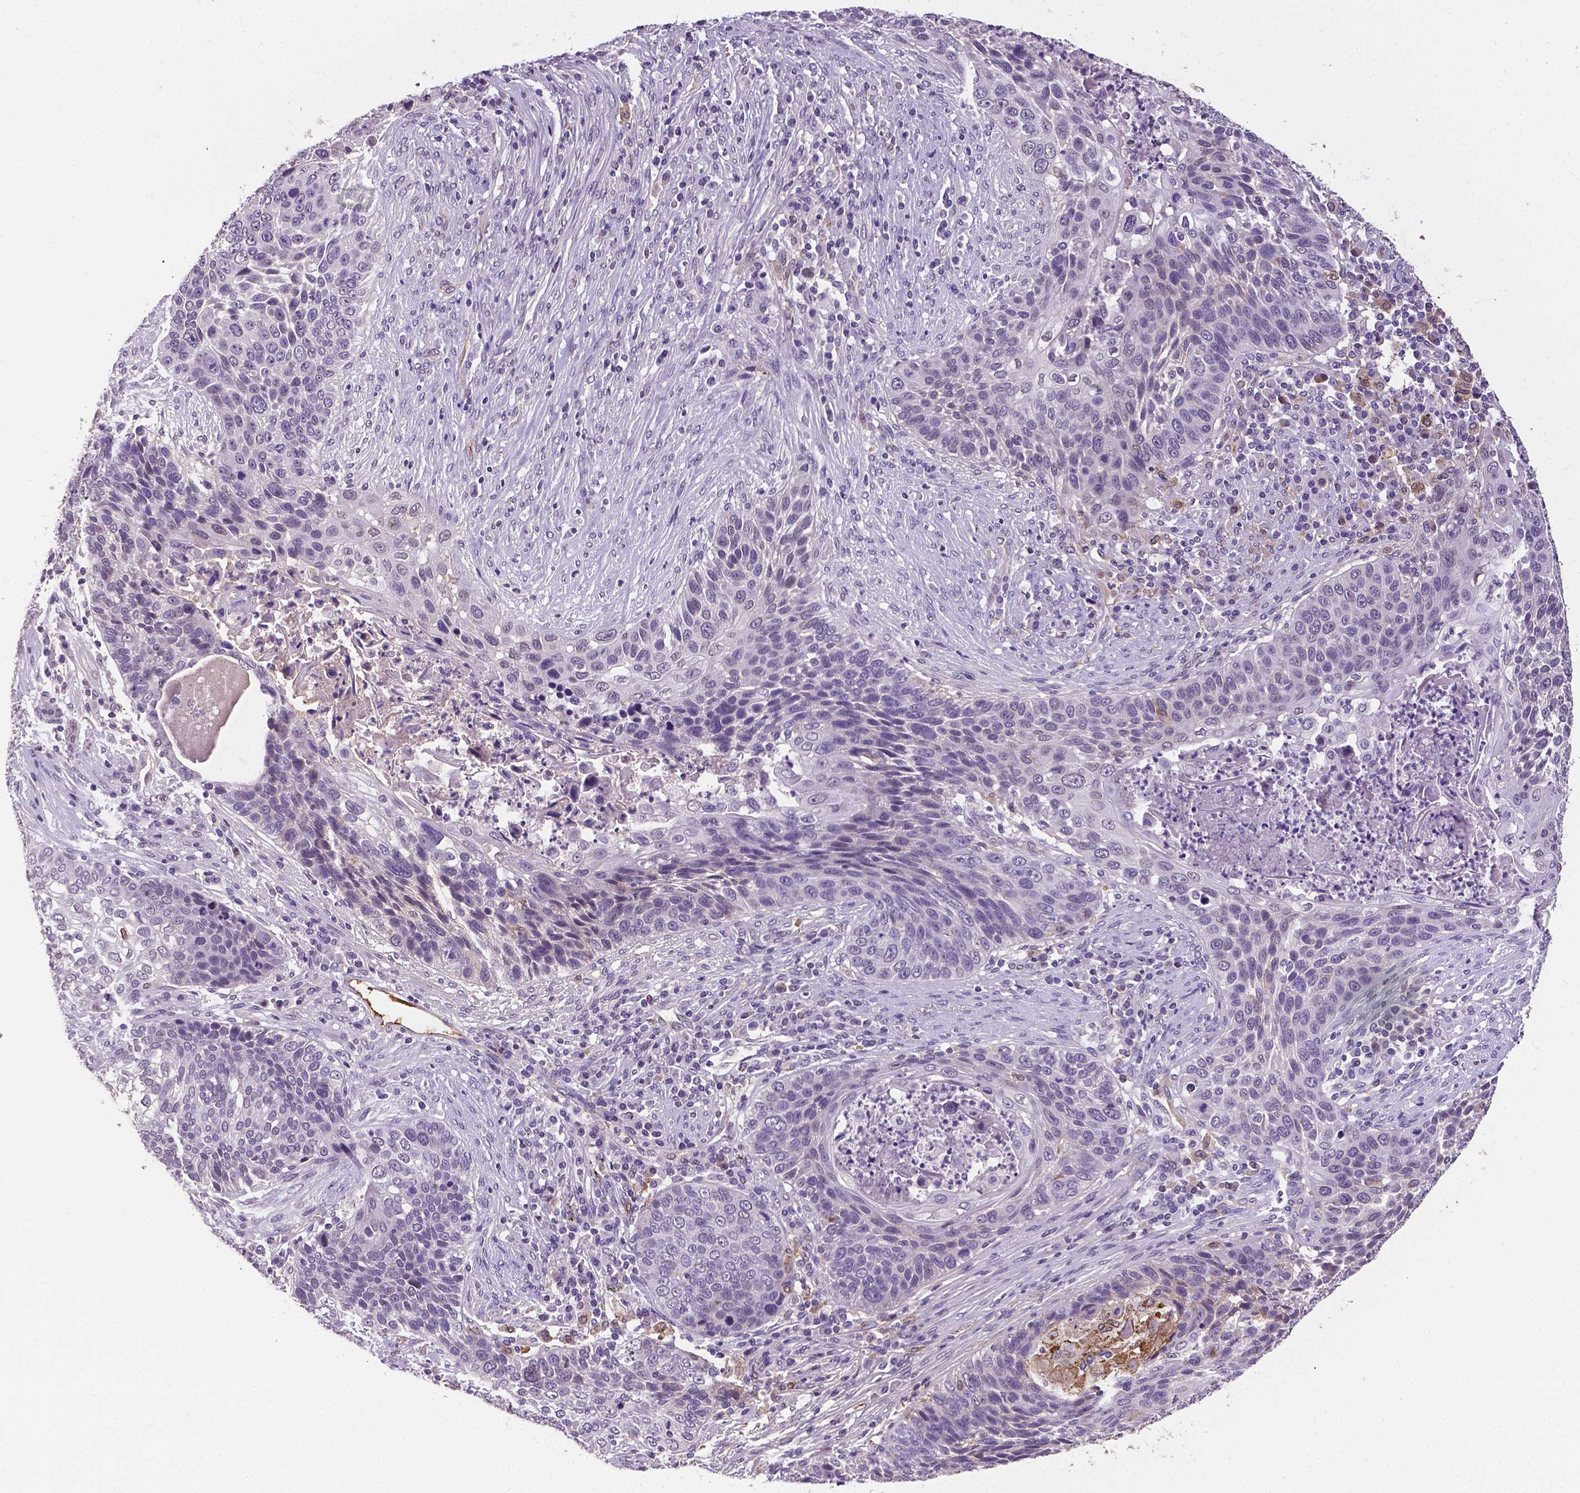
{"staining": {"intensity": "negative", "quantity": "none", "location": "none"}, "tissue": "lung cancer", "cell_type": "Tumor cells", "image_type": "cancer", "snomed": [{"axis": "morphology", "description": "Squamous cell carcinoma, NOS"}, {"axis": "morphology", "description": "Squamous cell carcinoma, metastatic, NOS"}, {"axis": "topography", "description": "Lung"}, {"axis": "topography", "description": "Pleura, NOS"}], "caption": "IHC of lung cancer exhibits no positivity in tumor cells.", "gene": "APOE", "patient": {"sex": "male", "age": 72}}